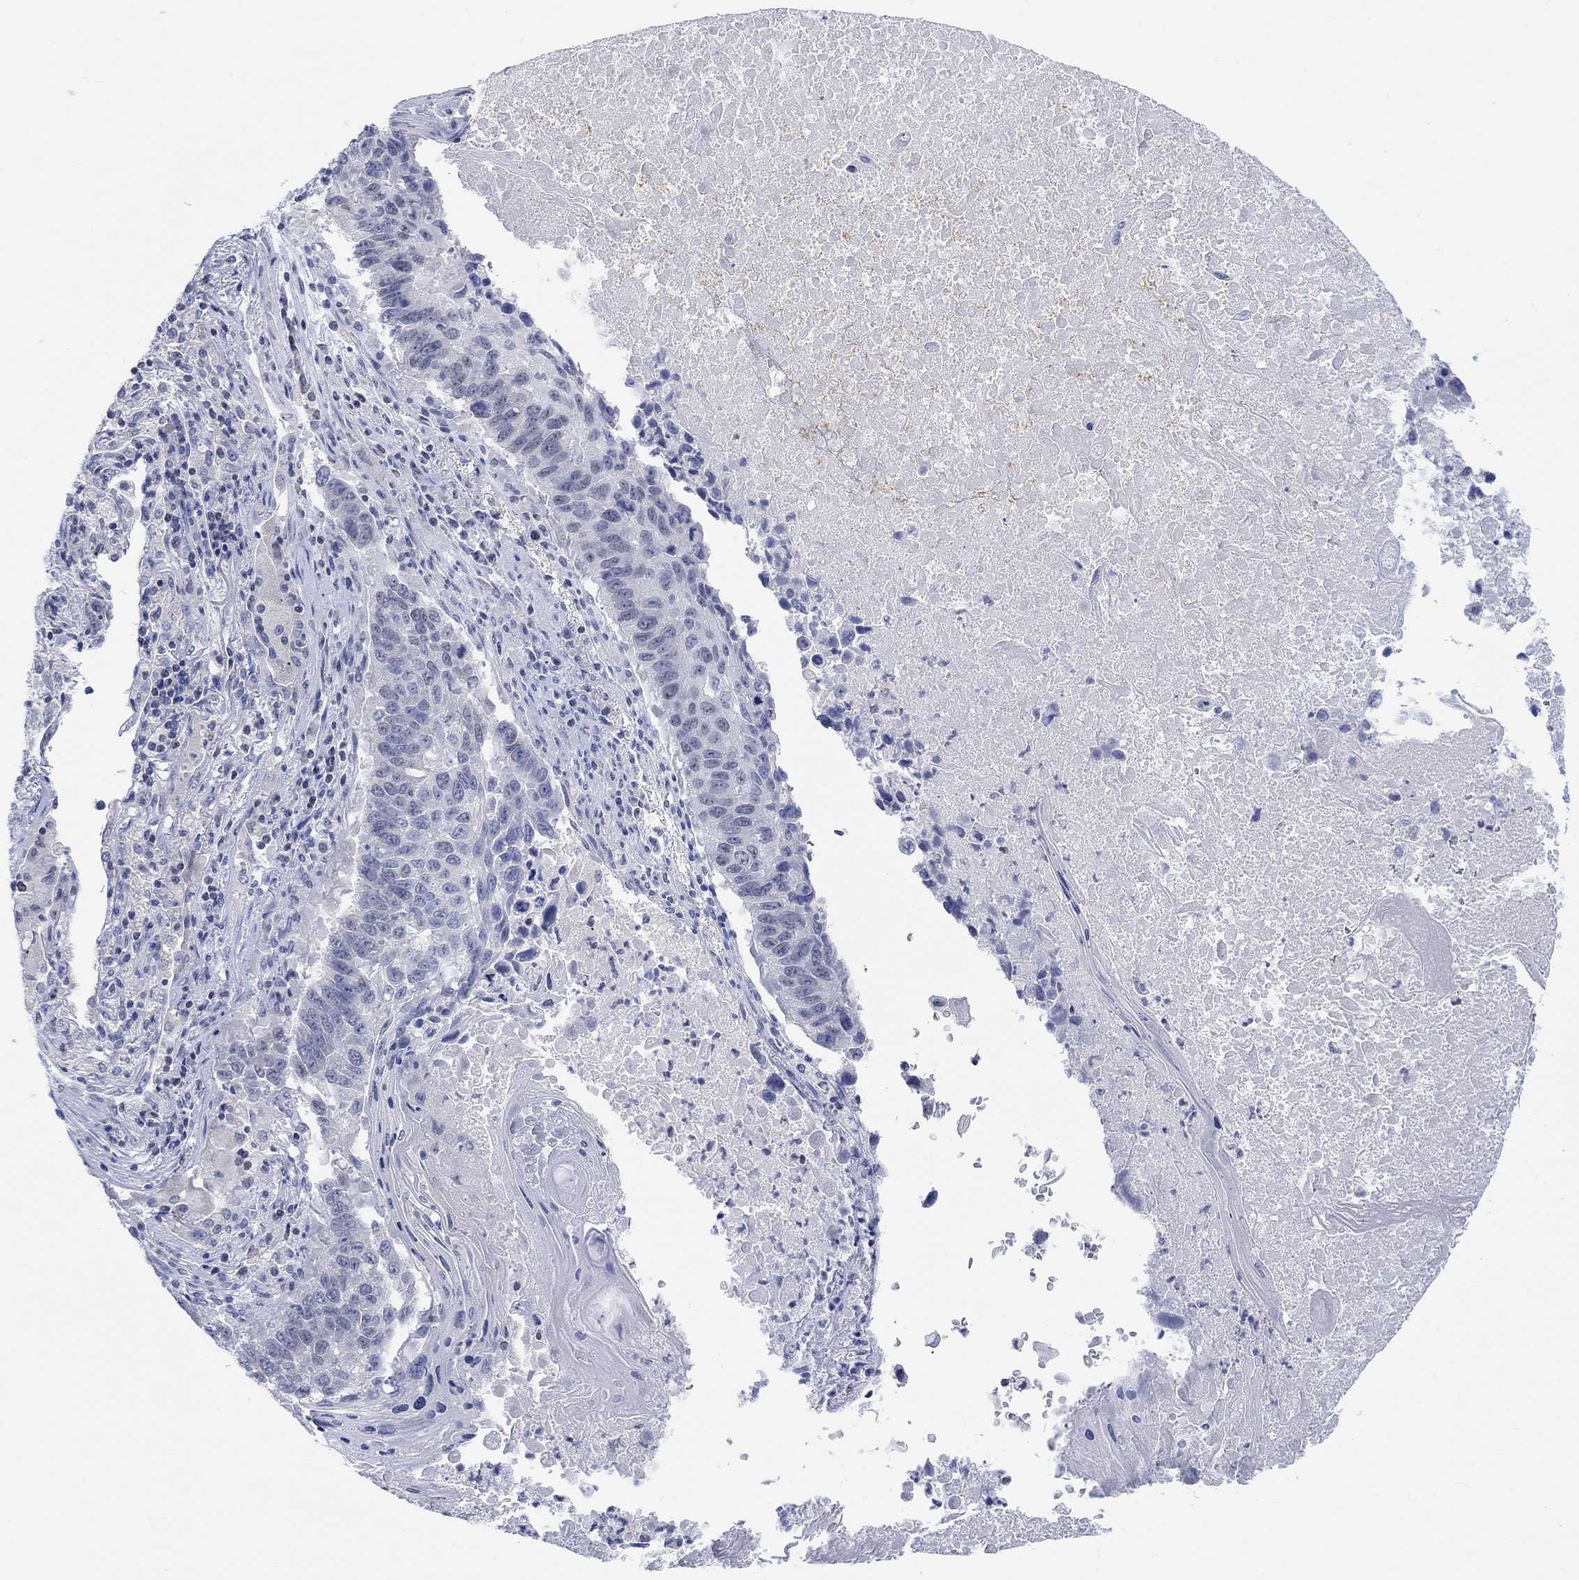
{"staining": {"intensity": "negative", "quantity": "none", "location": "none"}, "tissue": "lung cancer", "cell_type": "Tumor cells", "image_type": "cancer", "snomed": [{"axis": "morphology", "description": "Squamous cell carcinoma, NOS"}, {"axis": "topography", "description": "Lung"}], "caption": "Micrograph shows no significant protein positivity in tumor cells of squamous cell carcinoma (lung).", "gene": "ATP6V1E2", "patient": {"sex": "male", "age": 73}}